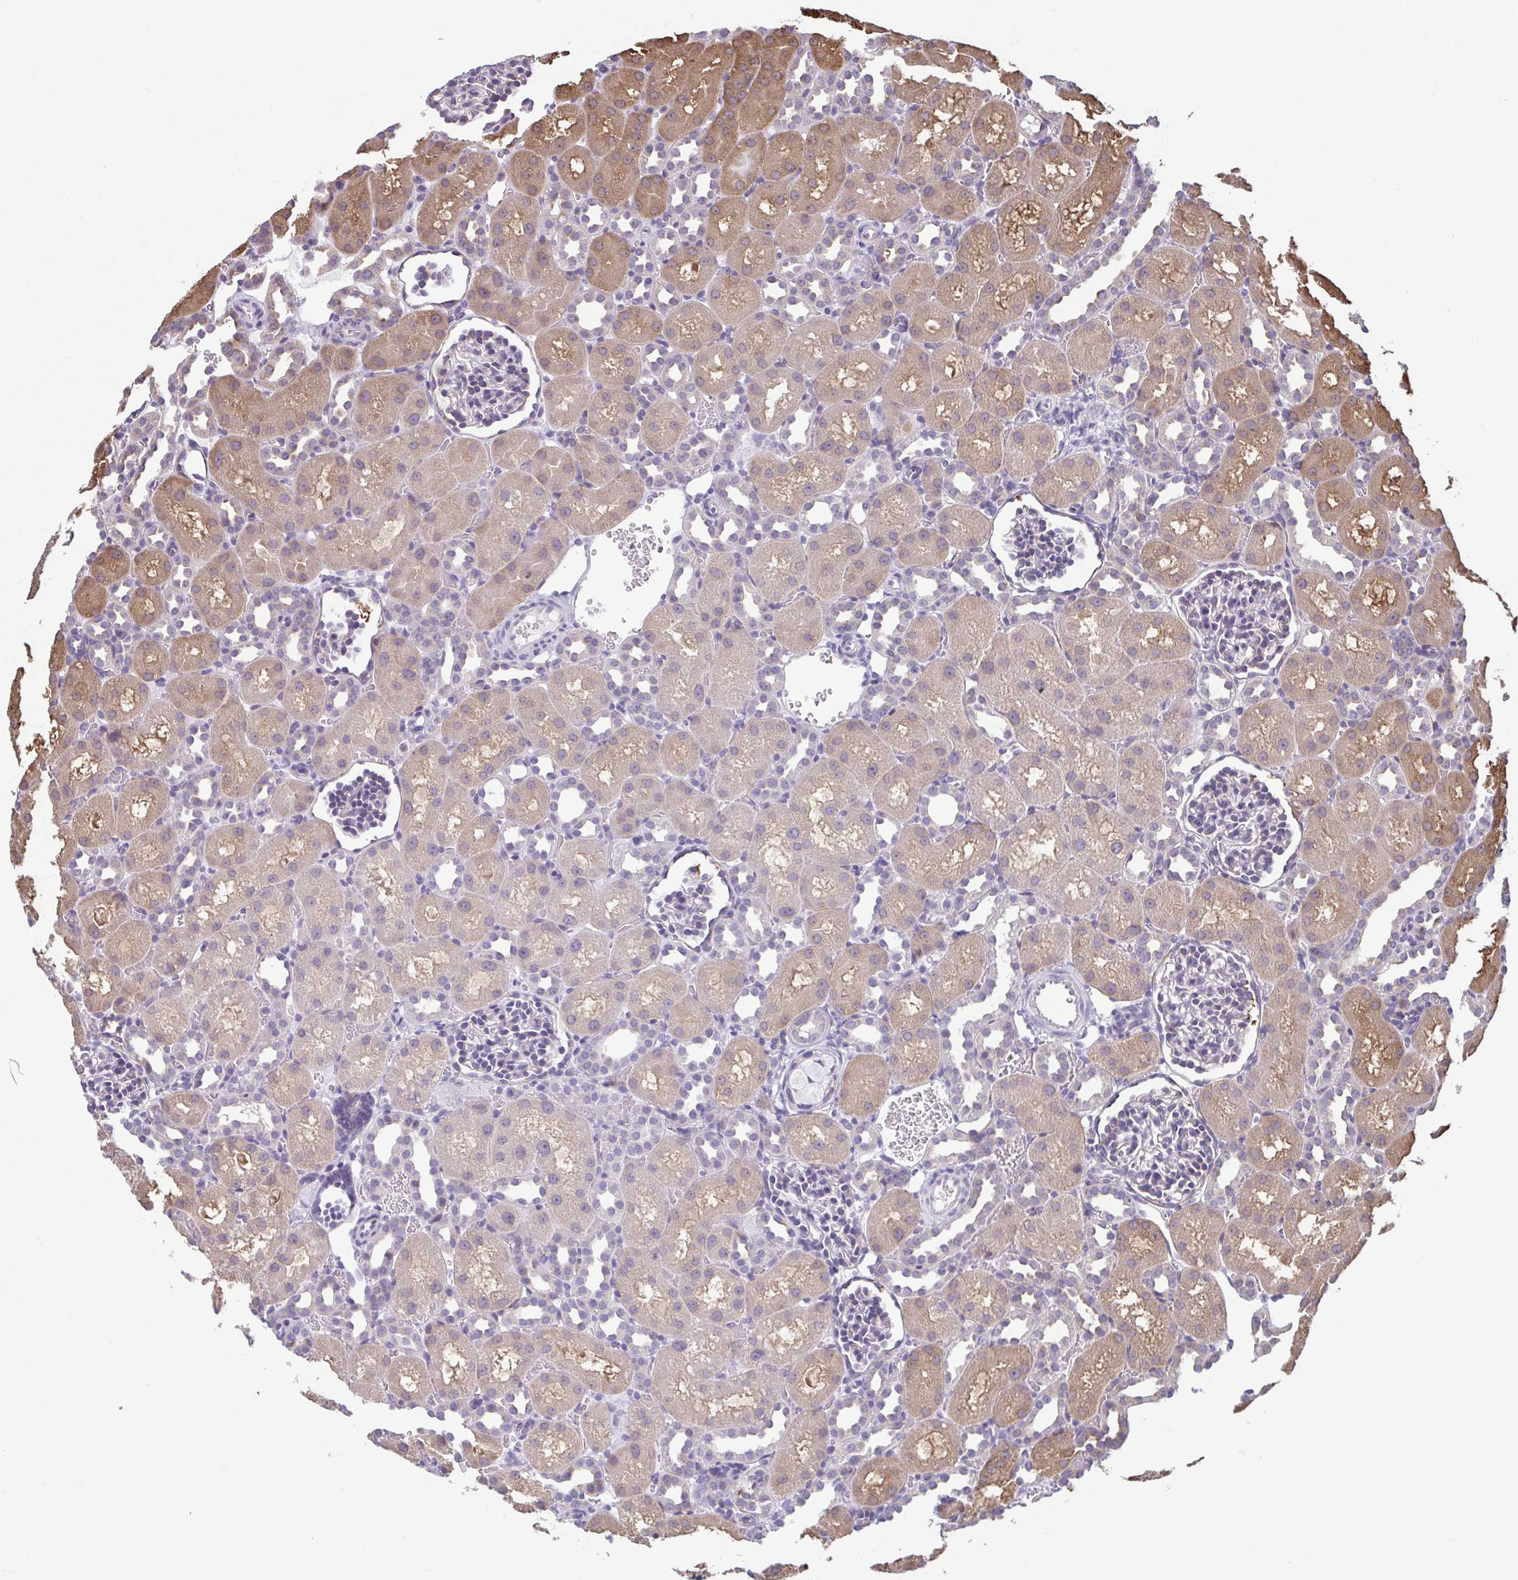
{"staining": {"intensity": "negative", "quantity": "none", "location": "none"}, "tissue": "kidney", "cell_type": "Cells in glomeruli", "image_type": "normal", "snomed": [{"axis": "morphology", "description": "Normal tissue, NOS"}, {"axis": "topography", "description": "Kidney"}], "caption": "Immunohistochemical staining of normal human kidney displays no significant positivity in cells in glomeruli. The staining is performed using DAB brown chromogen with nuclei counter-stained in using hematoxylin.", "gene": "TMEM108", "patient": {"sex": "male", "age": 1}}